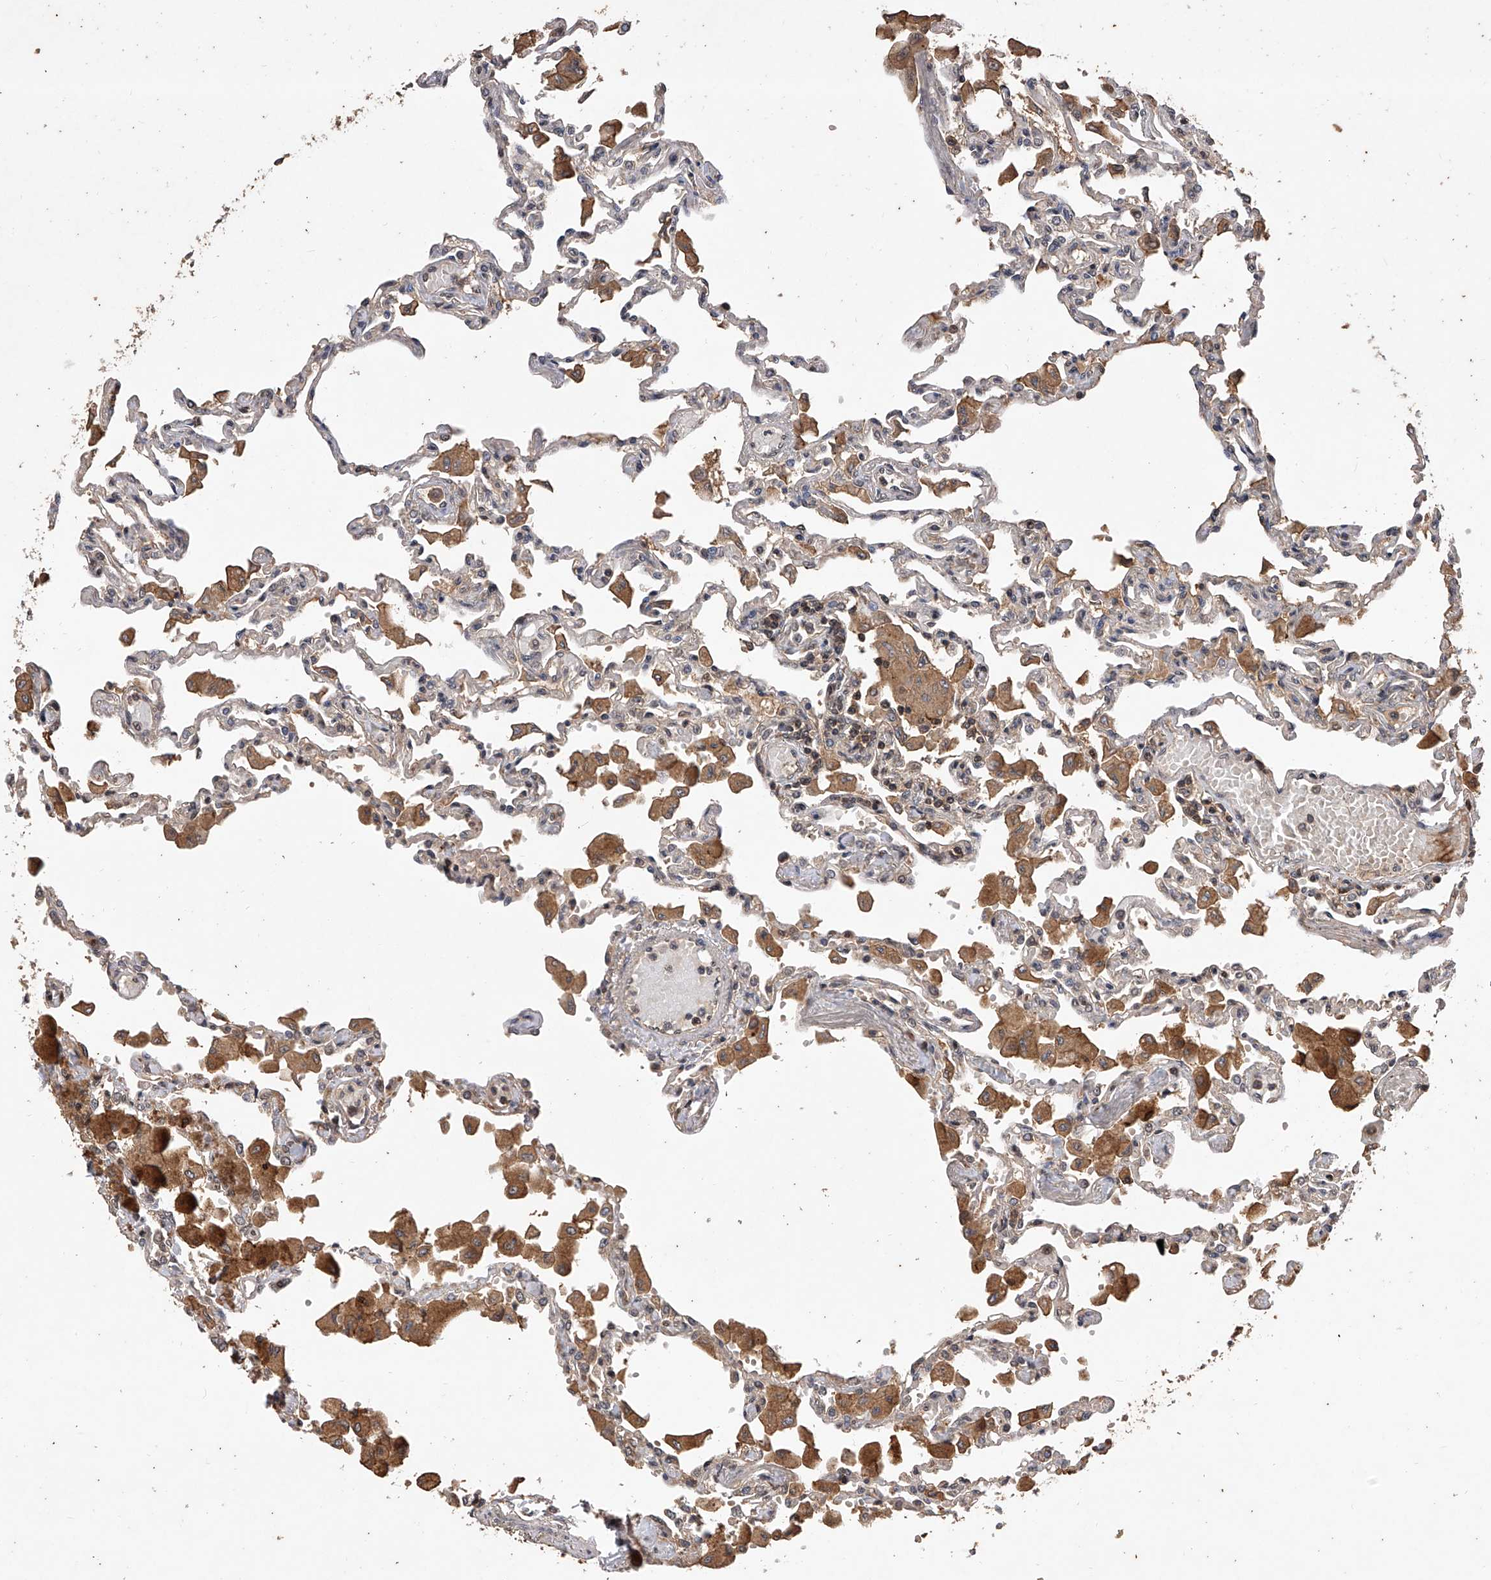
{"staining": {"intensity": "weak", "quantity": "<25%", "location": "cytoplasmic/membranous"}, "tissue": "lung", "cell_type": "Alveolar cells", "image_type": "normal", "snomed": [{"axis": "morphology", "description": "Normal tissue, NOS"}, {"axis": "topography", "description": "Bronchus"}, {"axis": "topography", "description": "Lung"}], "caption": "This image is of benign lung stained with immunohistochemistry to label a protein in brown with the nuclei are counter-stained blue. There is no staining in alveolar cells.", "gene": "CFAP410", "patient": {"sex": "female", "age": 49}}